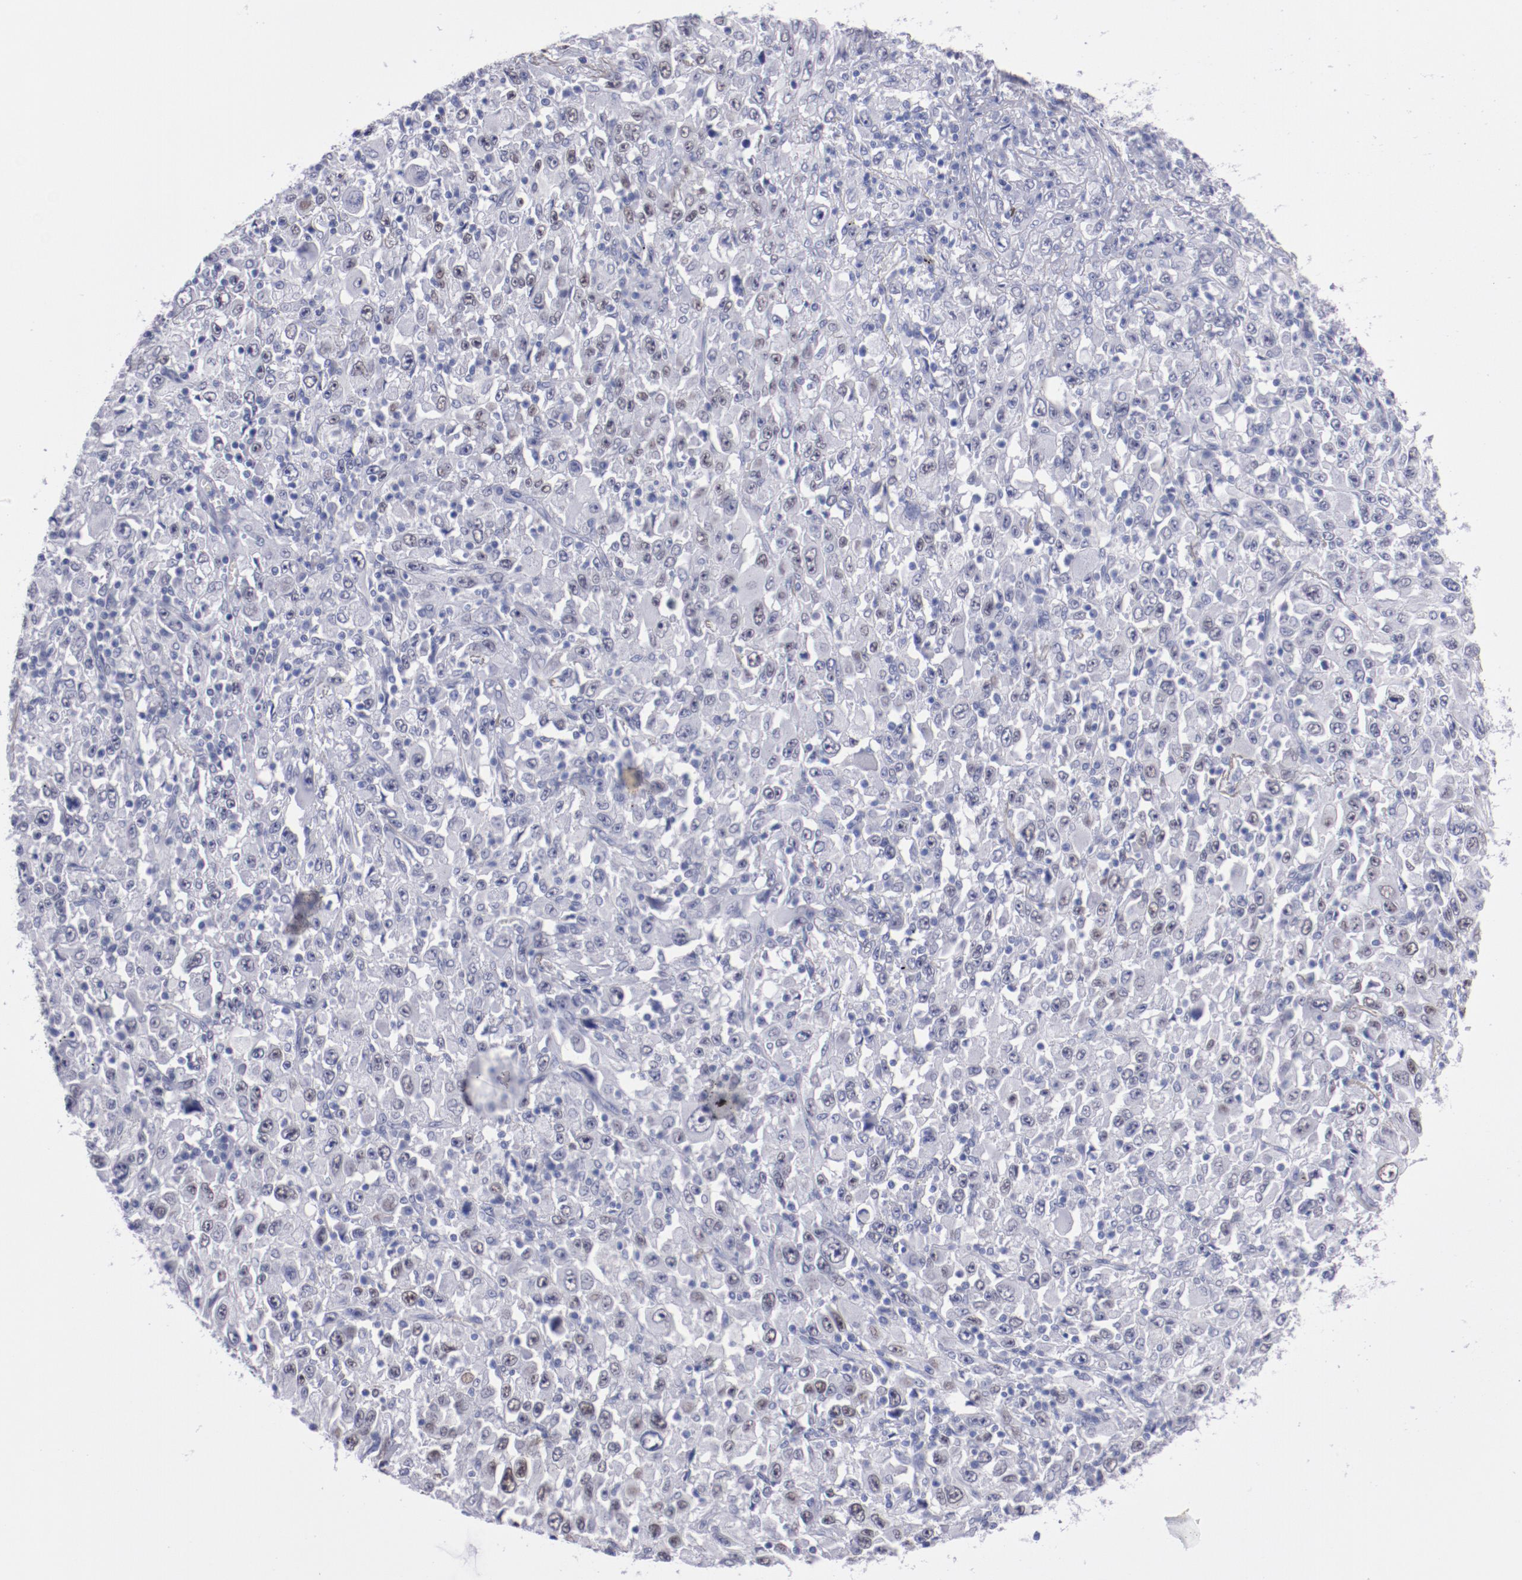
{"staining": {"intensity": "weak", "quantity": "<25%", "location": "nuclear"}, "tissue": "melanoma", "cell_type": "Tumor cells", "image_type": "cancer", "snomed": [{"axis": "morphology", "description": "Malignant melanoma, Metastatic site"}, {"axis": "topography", "description": "Skin"}], "caption": "Tumor cells show no significant protein expression in melanoma. (DAB immunohistochemistry with hematoxylin counter stain).", "gene": "HNF1B", "patient": {"sex": "female", "age": 56}}